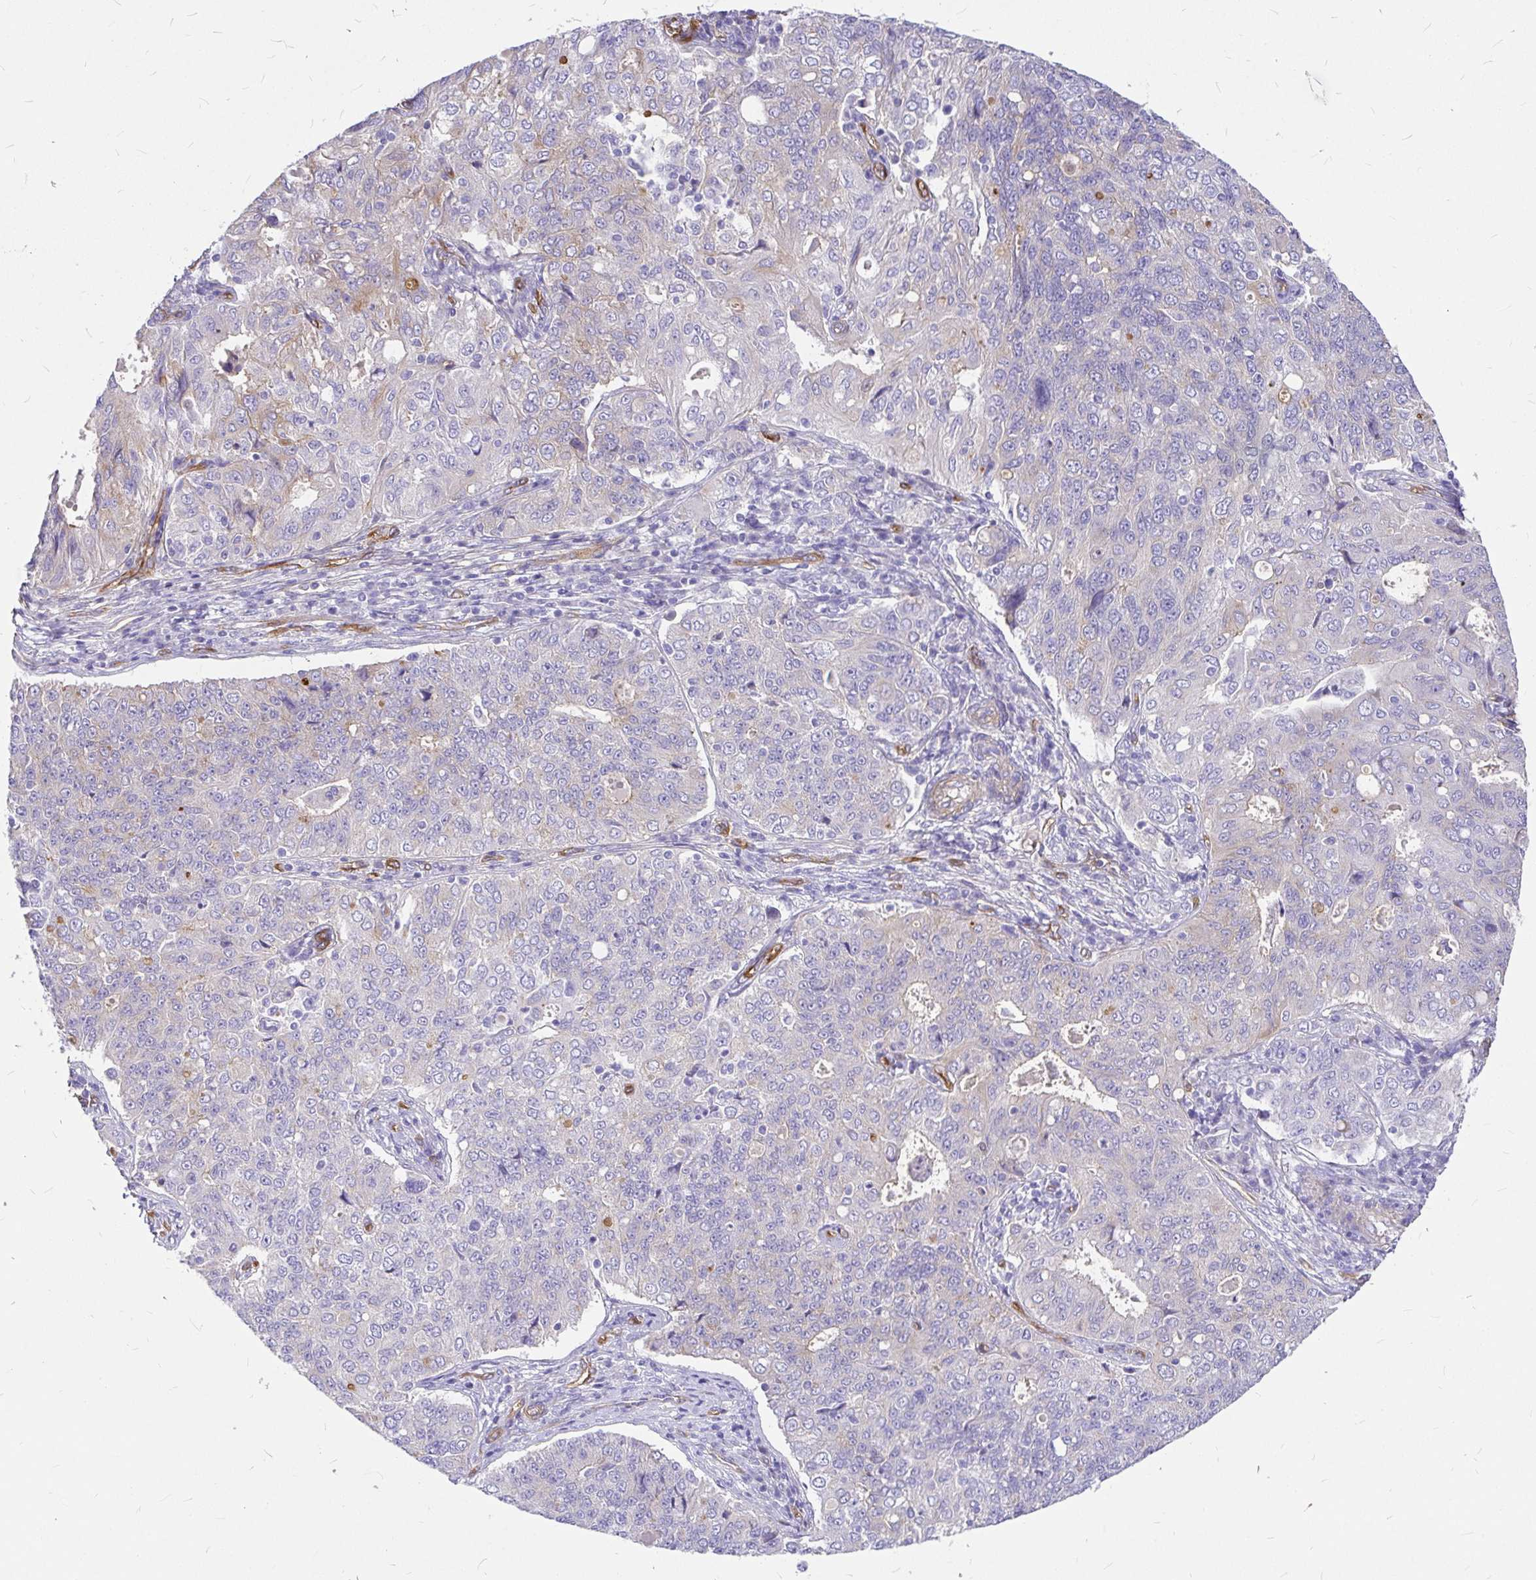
{"staining": {"intensity": "negative", "quantity": "none", "location": "none"}, "tissue": "endometrial cancer", "cell_type": "Tumor cells", "image_type": "cancer", "snomed": [{"axis": "morphology", "description": "Adenocarcinoma, NOS"}, {"axis": "topography", "description": "Endometrium"}], "caption": "Immunohistochemistry (IHC) micrograph of neoplastic tissue: human endometrial cancer (adenocarcinoma) stained with DAB (3,3'-diaminobenzidine) reveals no significant protein expression in tumor cells.", "gene": "MYO1B", "patient": {"sex": "female", "age": 43}}